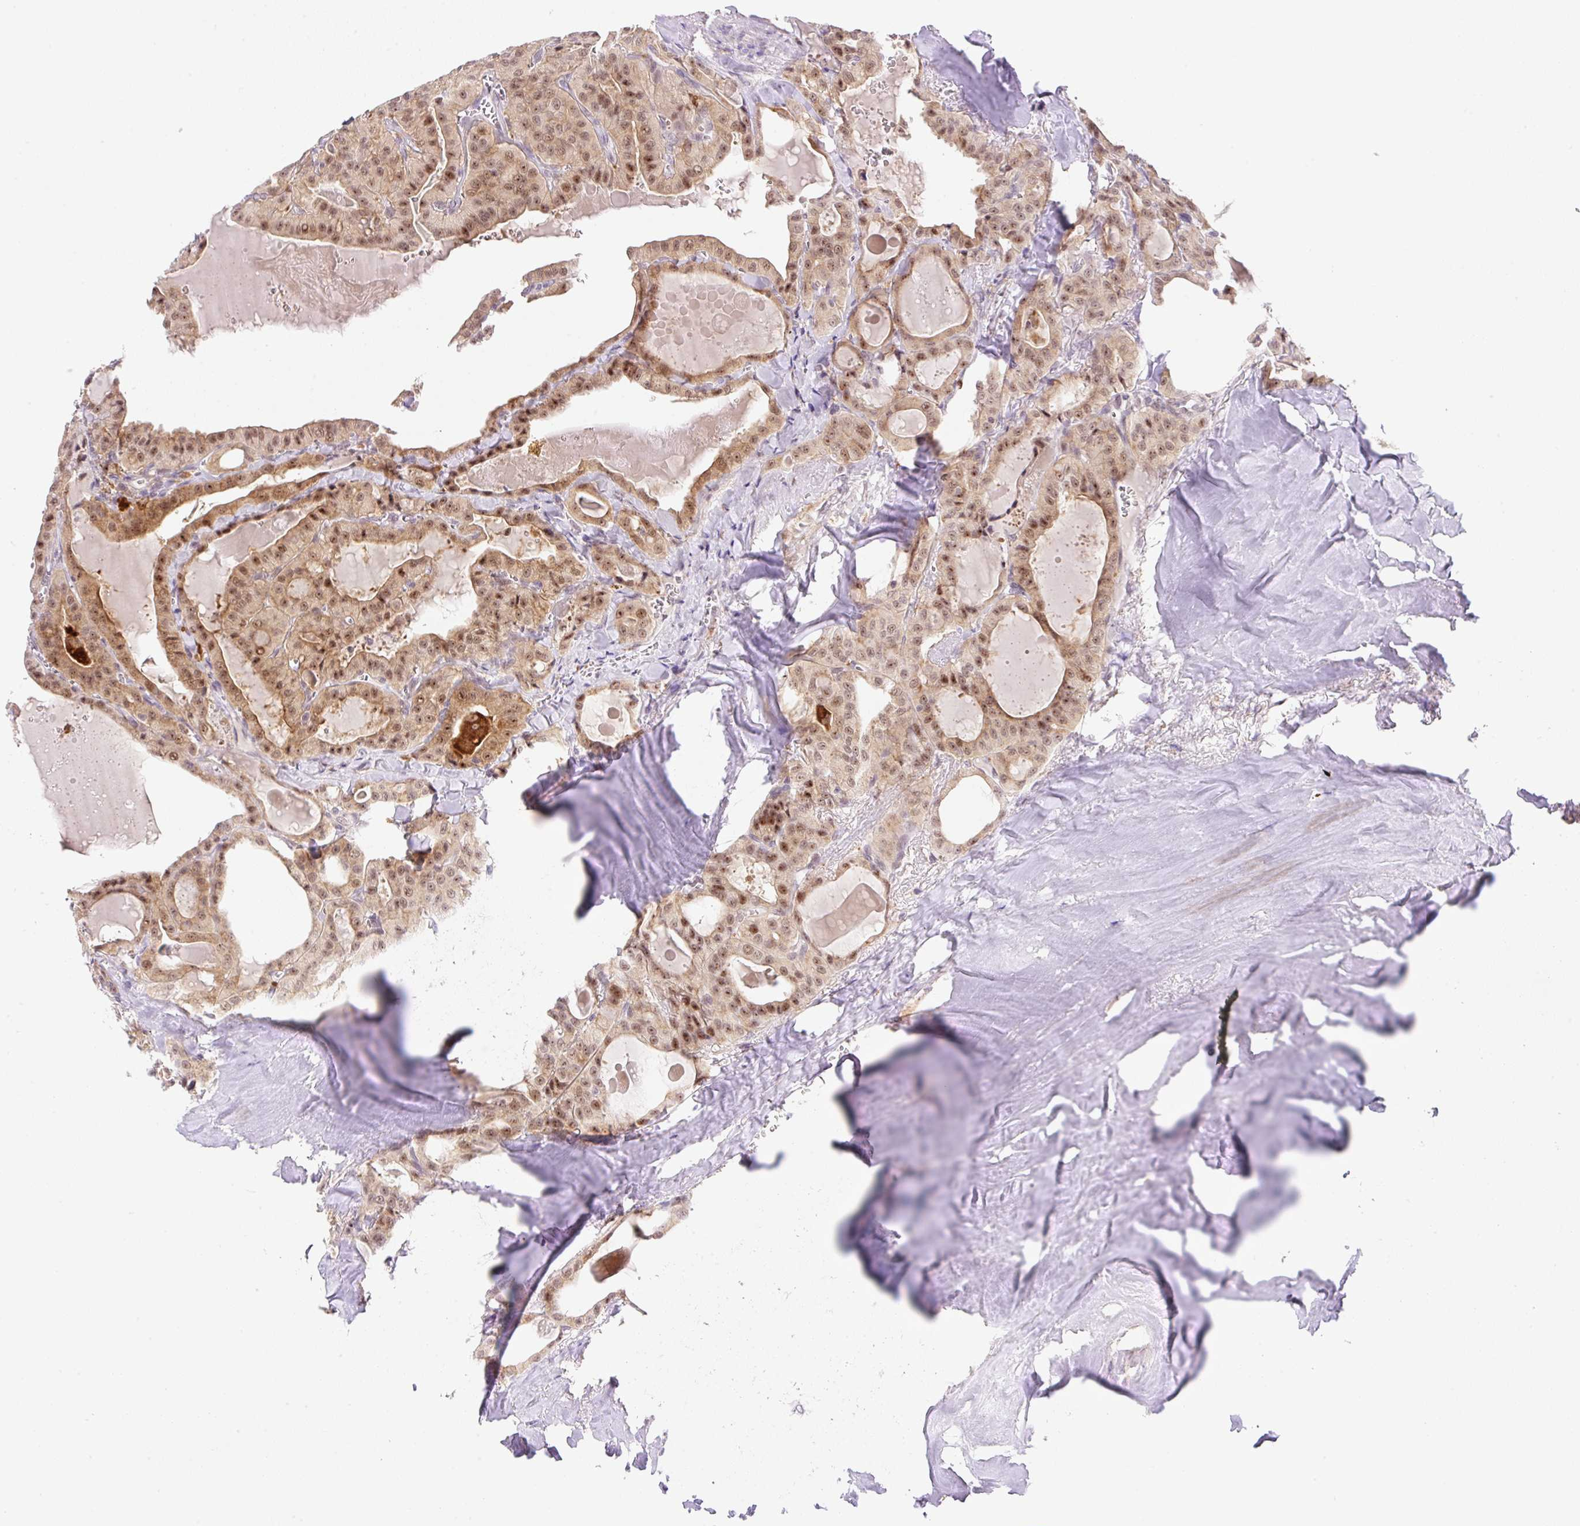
{"staining": {"intensity": "moderate", "quantity": ">75%", "location": "cytoplasmic/membranous,nuclear"}, "tissue": "thyroid cancer", "cell_type": "Tumor cells", "image_type": "cancer", "snomed": [{"axis": "morphology", "description": "Papillary adenocarcinoma, NOS"}, {"axis": "topography", "description": "Thyroid gland"}], "caption": "A medium amount of moderate cytoplasmic/membranous and nuclear staining is identified in approximately >75% of tumor cells in thyroid cancer tissue.", "gene": "CEBPZOS", "patient": {"sex": "male", "age": 52}}